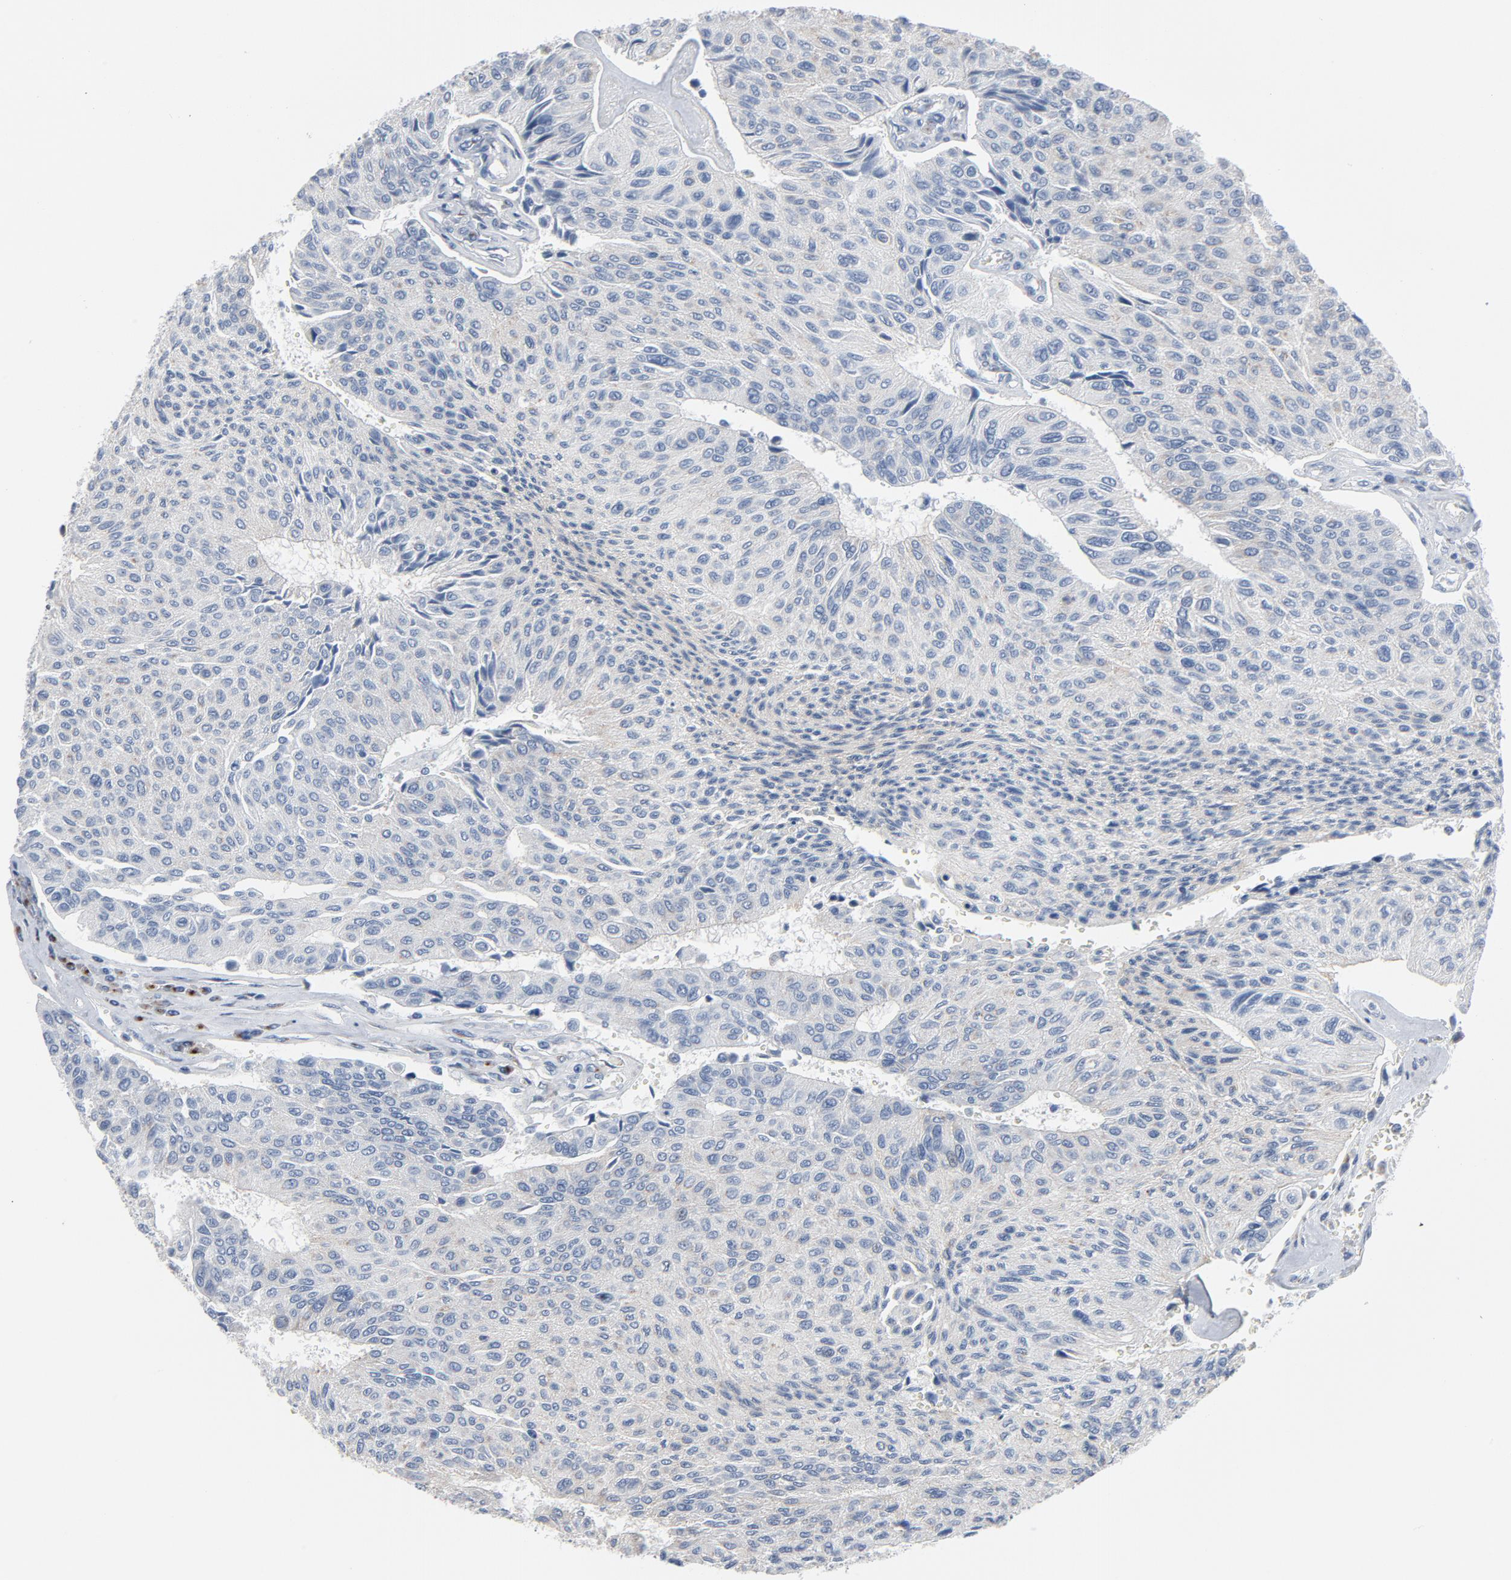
{"staining": {"intensity": "weak", "quantity": ">75%", "location": "cytoplasmic/membranous"}, "tissue": "urothelial cancer", "cell_type": "Tumor cells", "image_type": "cancer", "snomed": [{"axis": "morphology", "description": "Urothelial carcinoma, High grade"}, {"axis": "topography", "description": "Urinary bladder"}], "caption": "High-grade urothelial carcinoma tissue reveals weak cytoplasmic/membranous staining in about >75% of tumor cells", "gene": "YIPF6", "patient": {"sex": "male", "age": 66}}